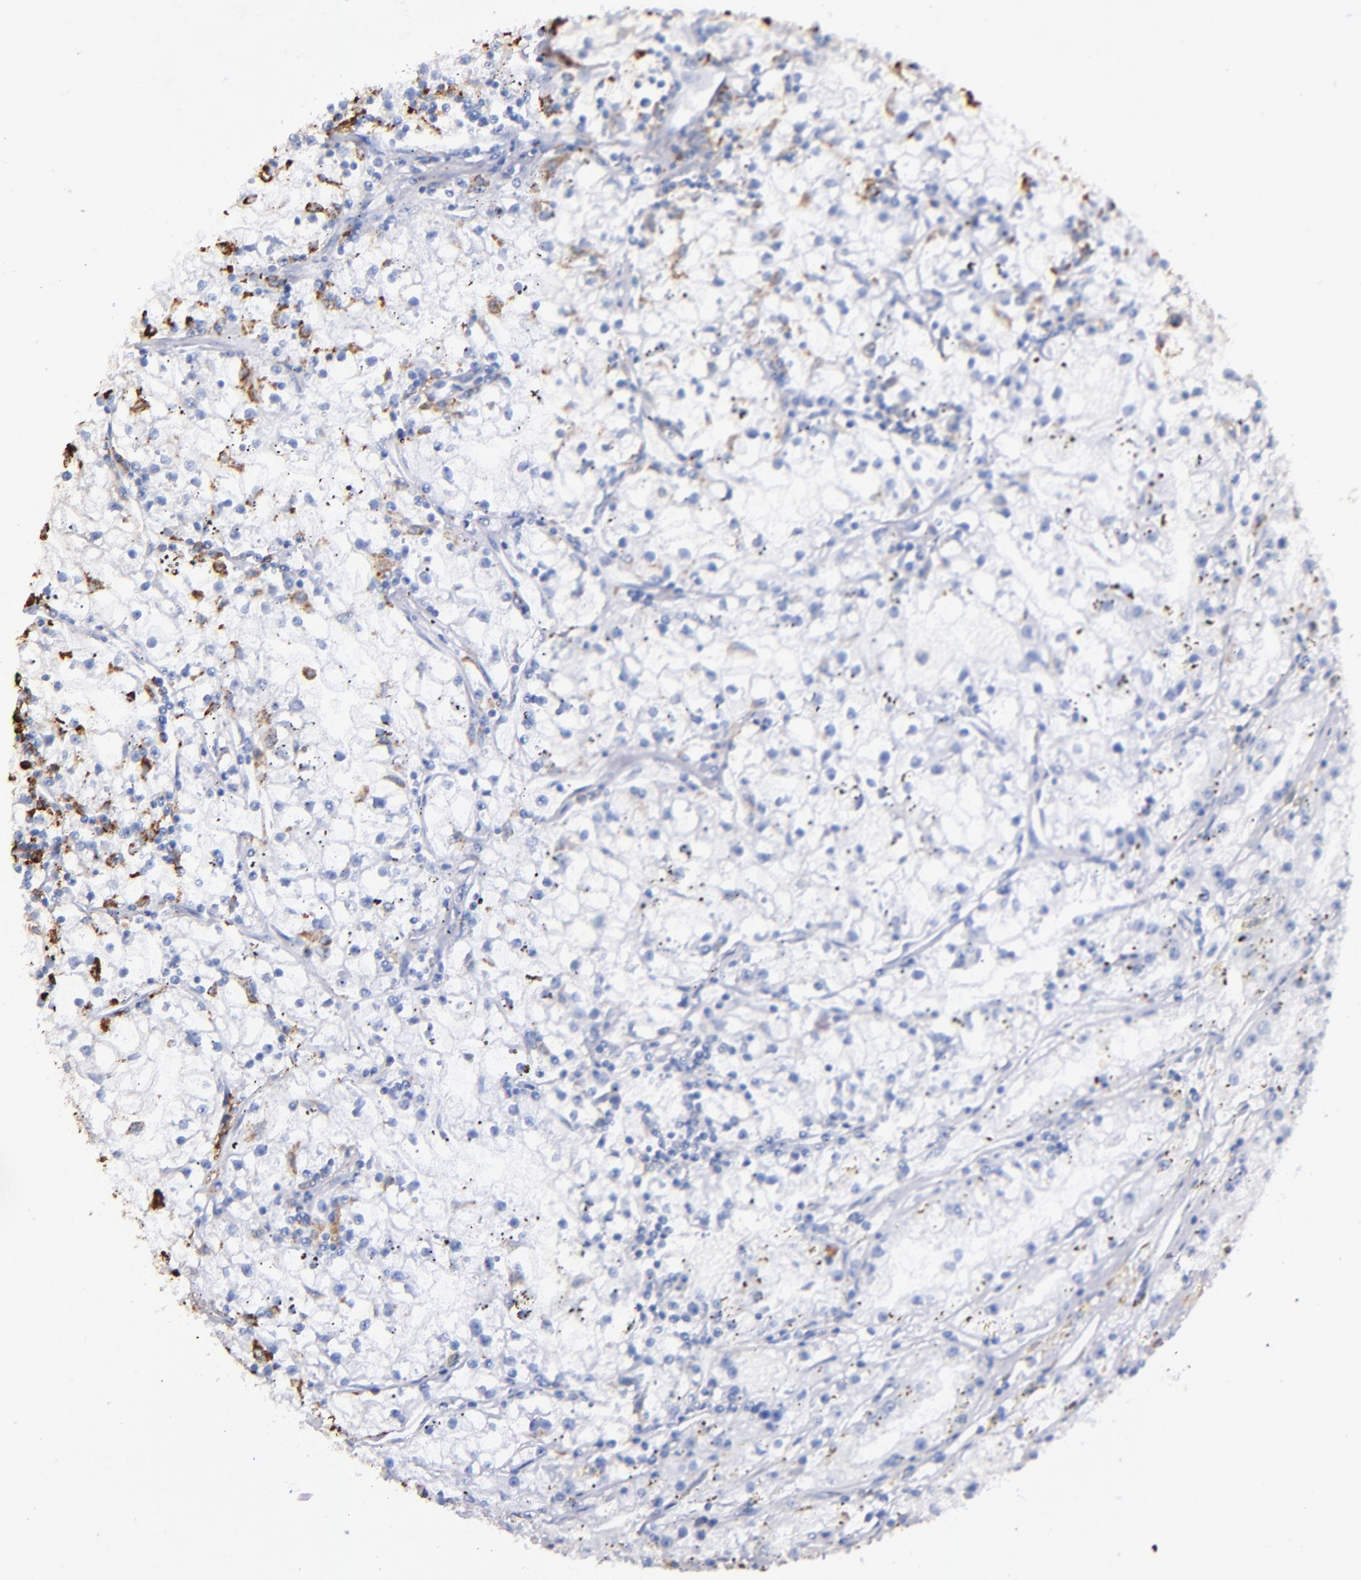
{"staining": {"intensity": "weak", "quantity": "<25%", "location": "cytoplasmic/membranous"}, "tissue": "renal cancer", "cell_type": "Tumor cells", "image_type": "cancer", "snomed": [{"axis": "morphology", "description": "Adenocarcinoma, NOS"}, {"axis": "topography", "description": "Kidney"}], "caption": "Renal cancer was stained to show a protein in brown. There is no significant staining in tumor cells.", "gene": "HLA-DRA", "patient": {"sex": "male", "age": 56}}